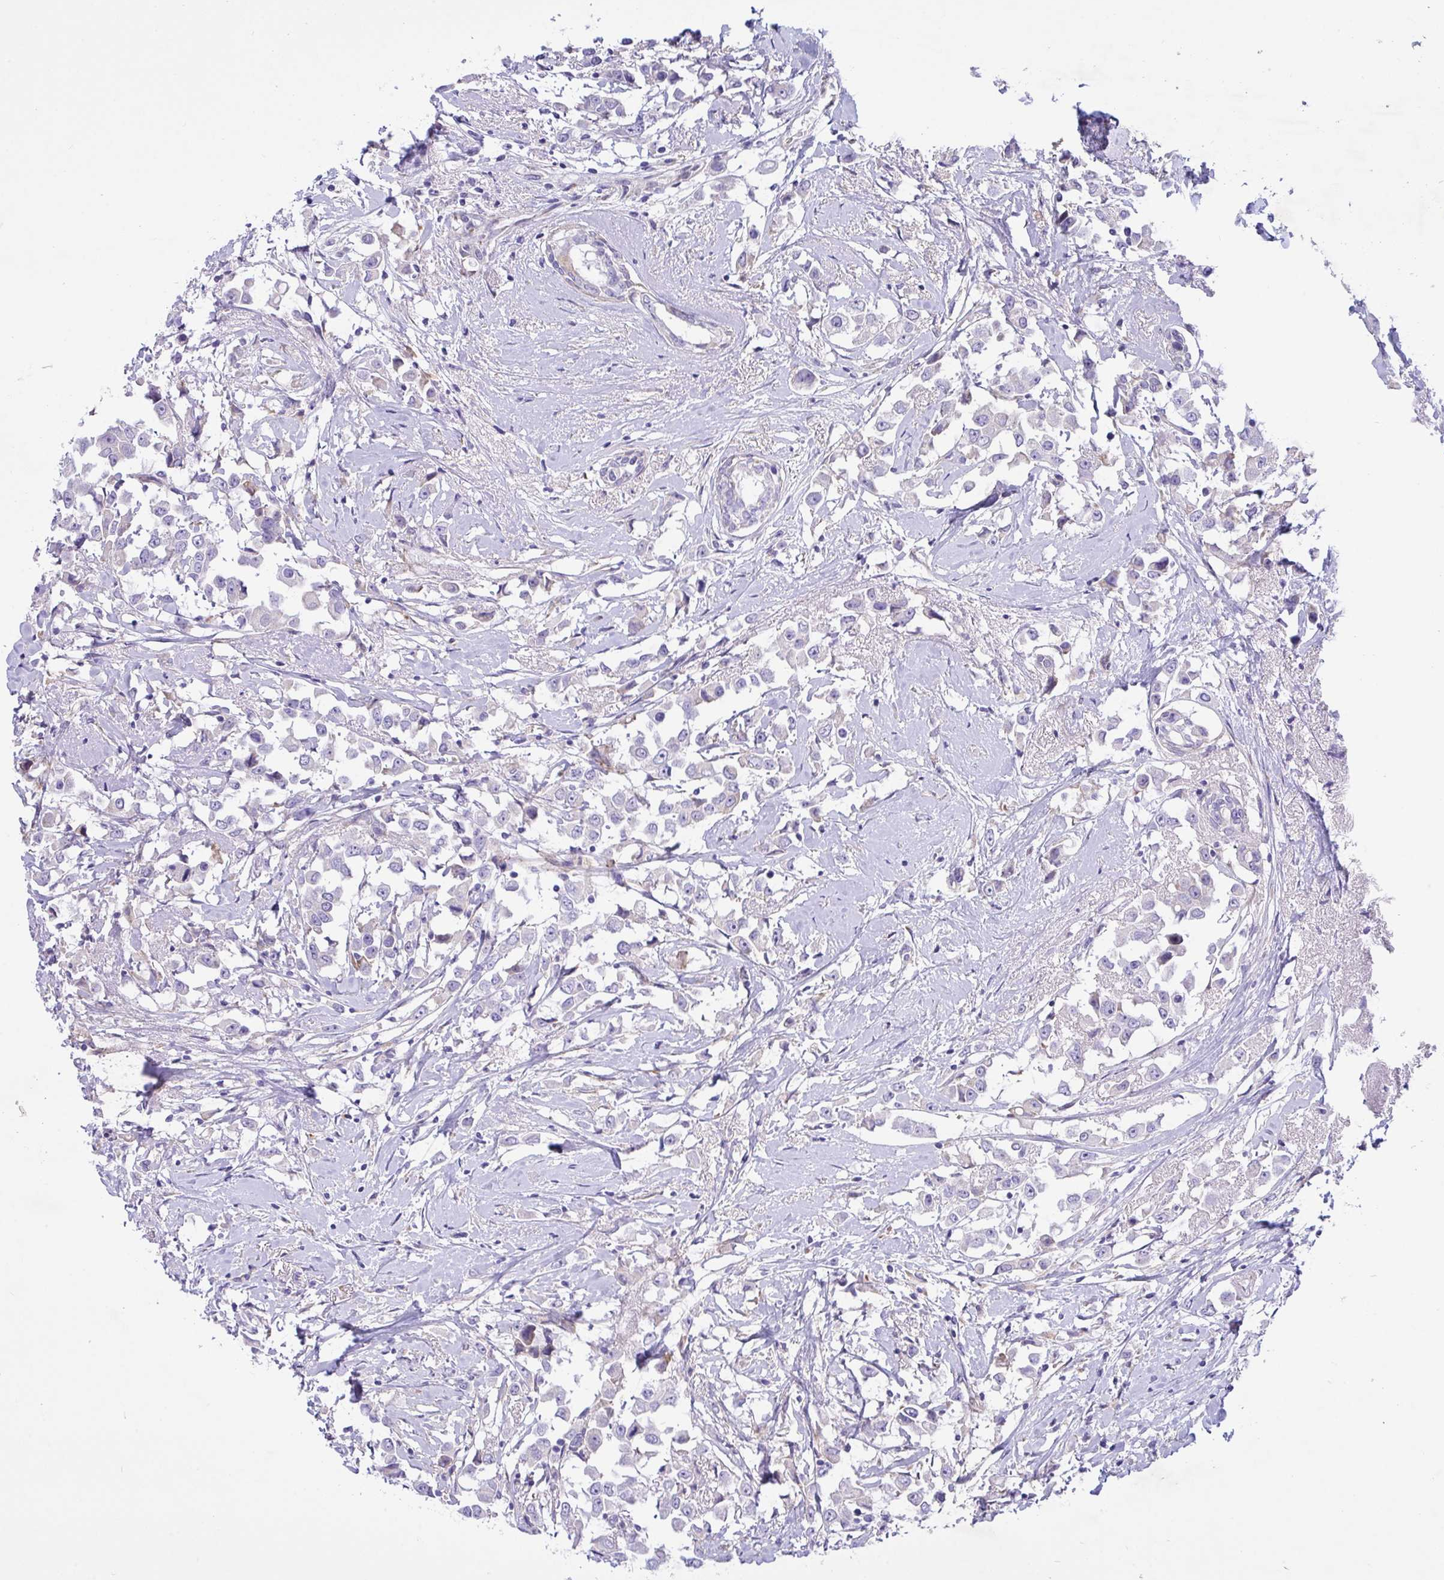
{"staining": {"intensity": "negative", "quantity": "none", "location": "none"}, "tissue": "breast cancer", "cell_type": "Tumor cells", "image_type": "cancer", "snomed": [{"axis": "morphology", "description": "Duct carcinoma"}, {"axis": "topography", "description": "Breast"}], "caption": "This is a micrograph of immunohistochemistry (IHC) staining of breast infiltrating ductal carcinoma, which shows no staining in tumor cells.", "gene": "FAM86B1", "patient": {"sex": "female", "age": 61}}